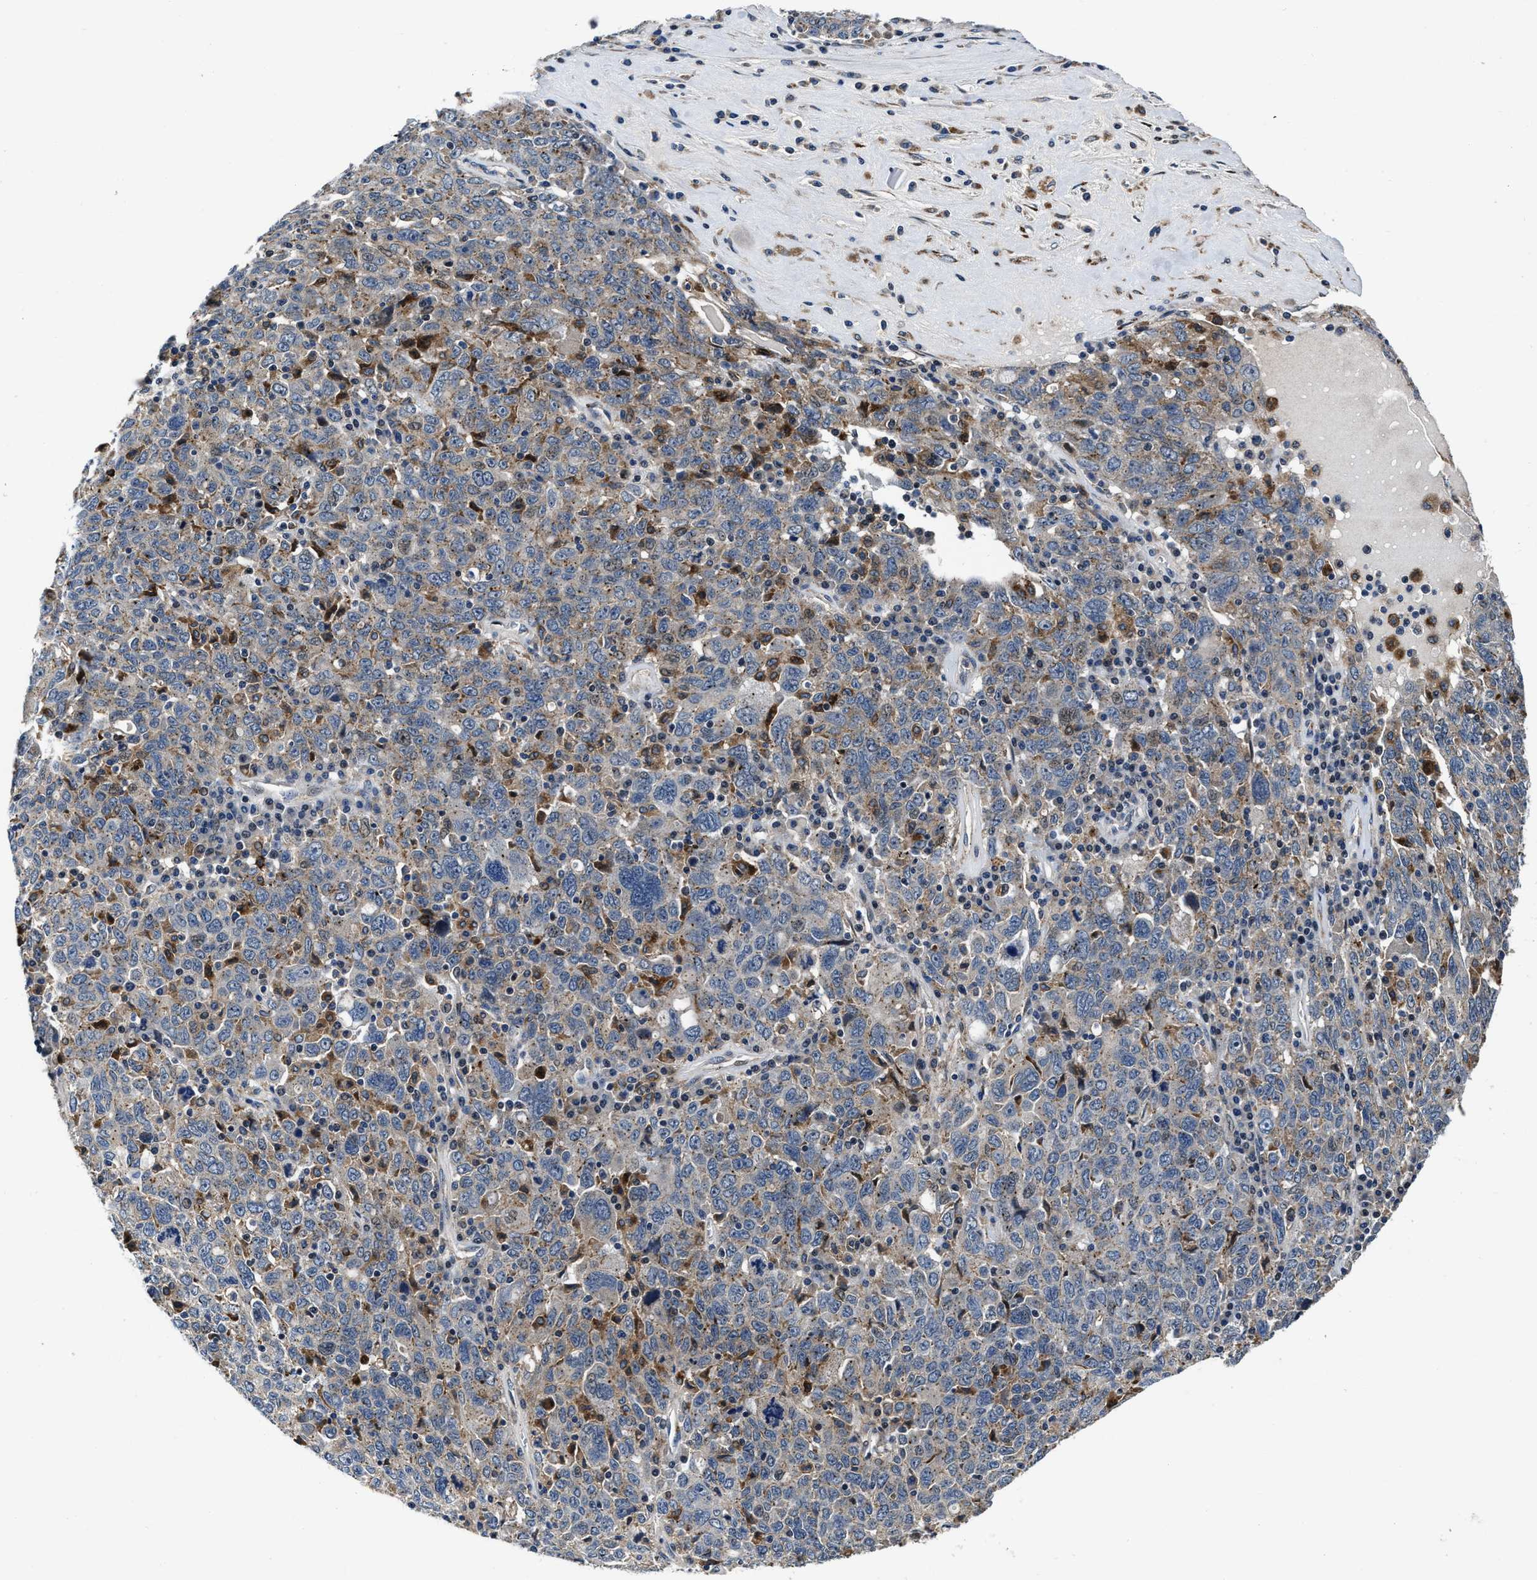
{"staining": {"intensity": "weak", "quantity": "<25%", "location": "cytoplasmic/membranous"}, "tissue": "ovarian cancer", "cell_type": "Tumor cells", "image_type": "cancer", "snomed": [{"axis": "morphology", "description": "Carcinoma, endometroid"}, {"axis": "topography", "description": "Ovary"}], "caption": "Human ovarian cancer (endometroid carcinoma) stained for a protein using immunohistochemistry (IHC) shows no positivity in tumor cells.", "gene": "C2orf66", "patient": {"sex": "female", "age": 62}}